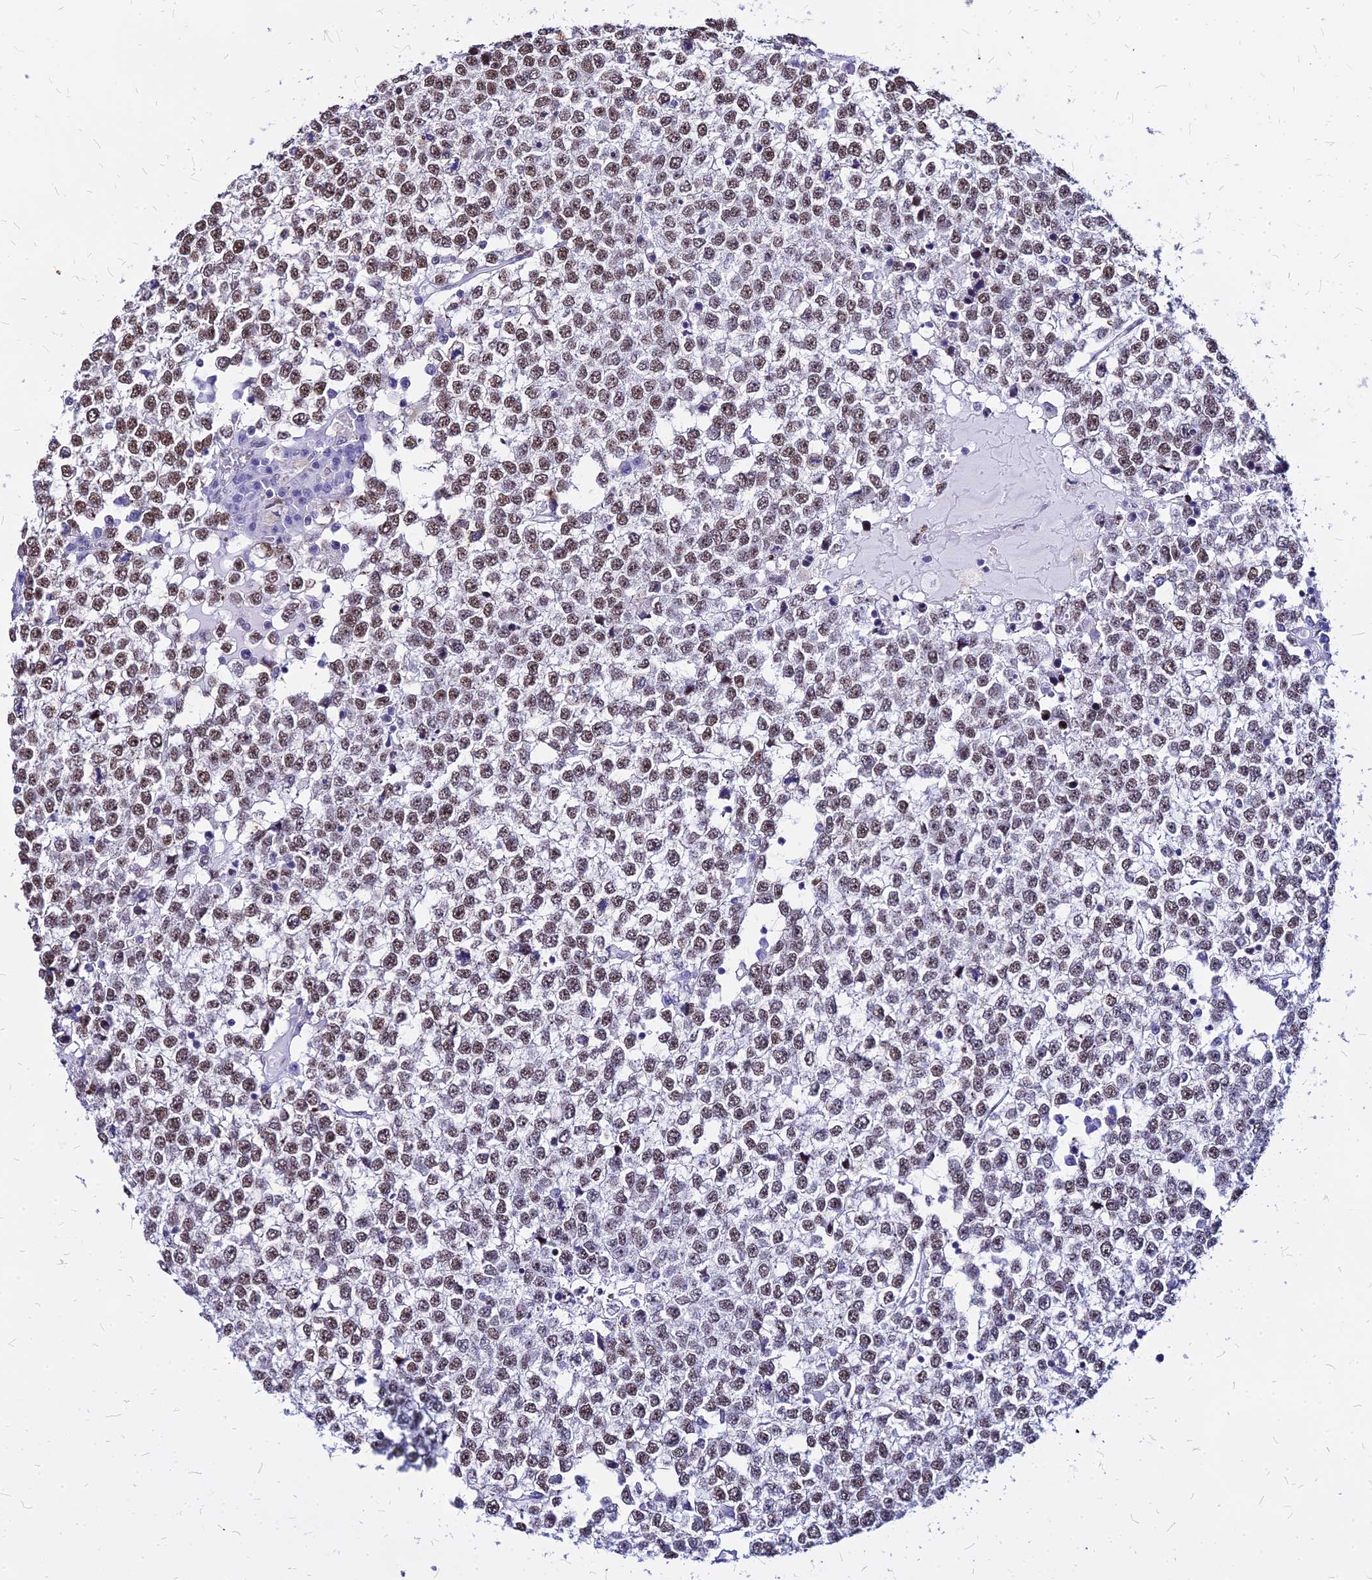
{"staining": {"intensity": "moderate", "quantity": ">75%", "location": "nuclear"}, "tissue": "testis cancer", "cell_type": "Tumor cells", "image_type": "cancer", "snomed": [{"axis": "morphology", "description": "Seminoma, NOS"}, {"axis": "topography", "description": "Testis"}], "caption": "Immunohistochemical staining of seminoma (testis) reveals moderate nuclear protein staining in approximately >75% of tumor cells.", "gene": "FDX2", "patient": {"sex": "male", "age": 65}}